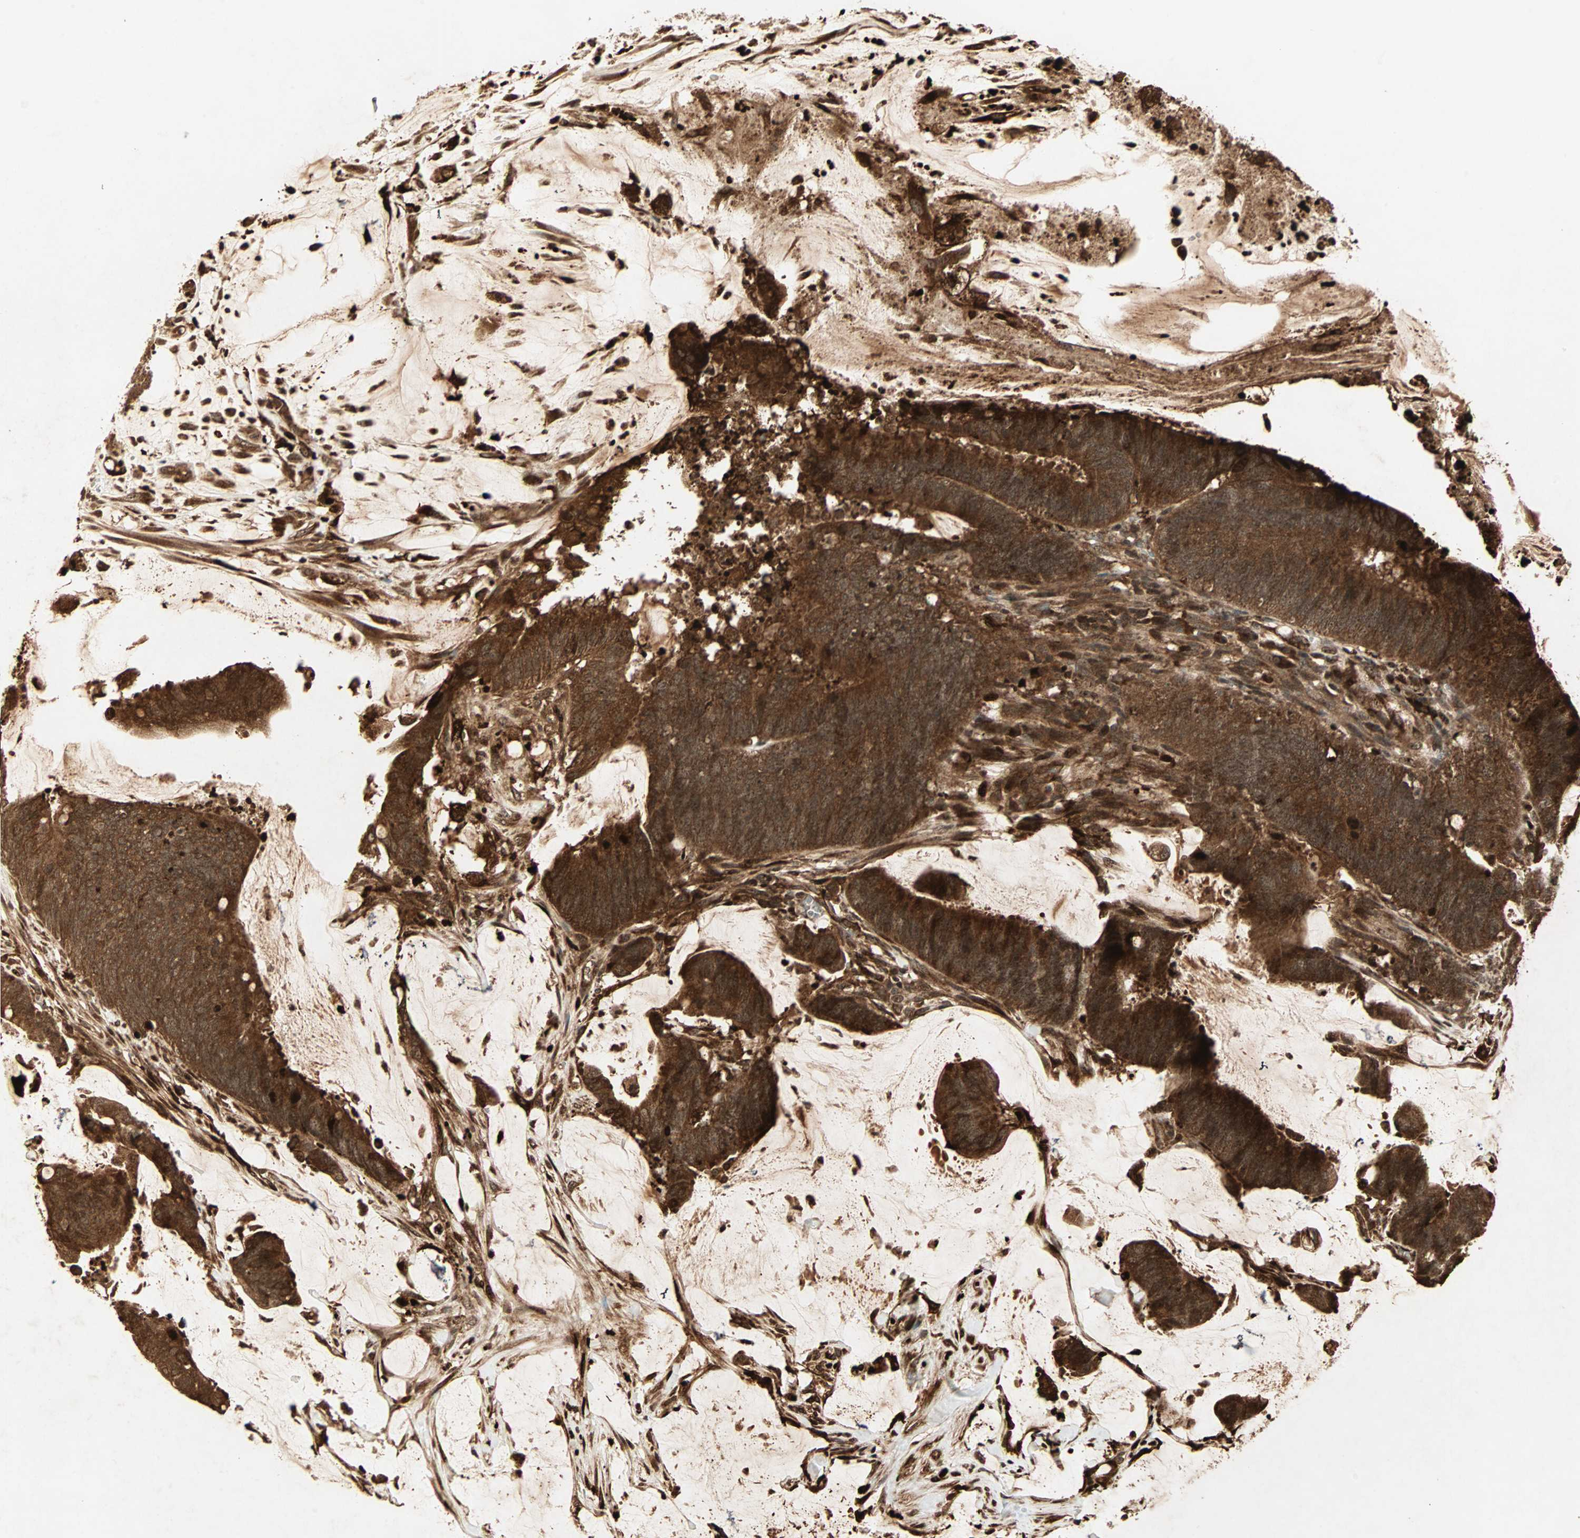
{"staining": {"intensity": "strong", "quantity": ">75%", "location": "cytoplasmic/membranous"}, "tissue": "colorectal cancer", "cell_type": "Tumor cells", "image_type": "cancer", "snomed": [{"axis": "morphology", "description": "Adenocarcinoma, NOS"}, {"axis": "topography", "description": "Rectum"}], "caption": "Immunohistochemical staining of colorectal cancer (adenocarcinoma) exhibits strong cytoplasmic/membranous protein expression in approximately >75% of tumor cells. Using DAB (3,3'-diaminobenzidine) (brown) and hematoxylin (blue) stains, captured at high magnification using brightfield microscopy.", "gene": "RFFL", "patient": {"sex": "female", "age": 66}}